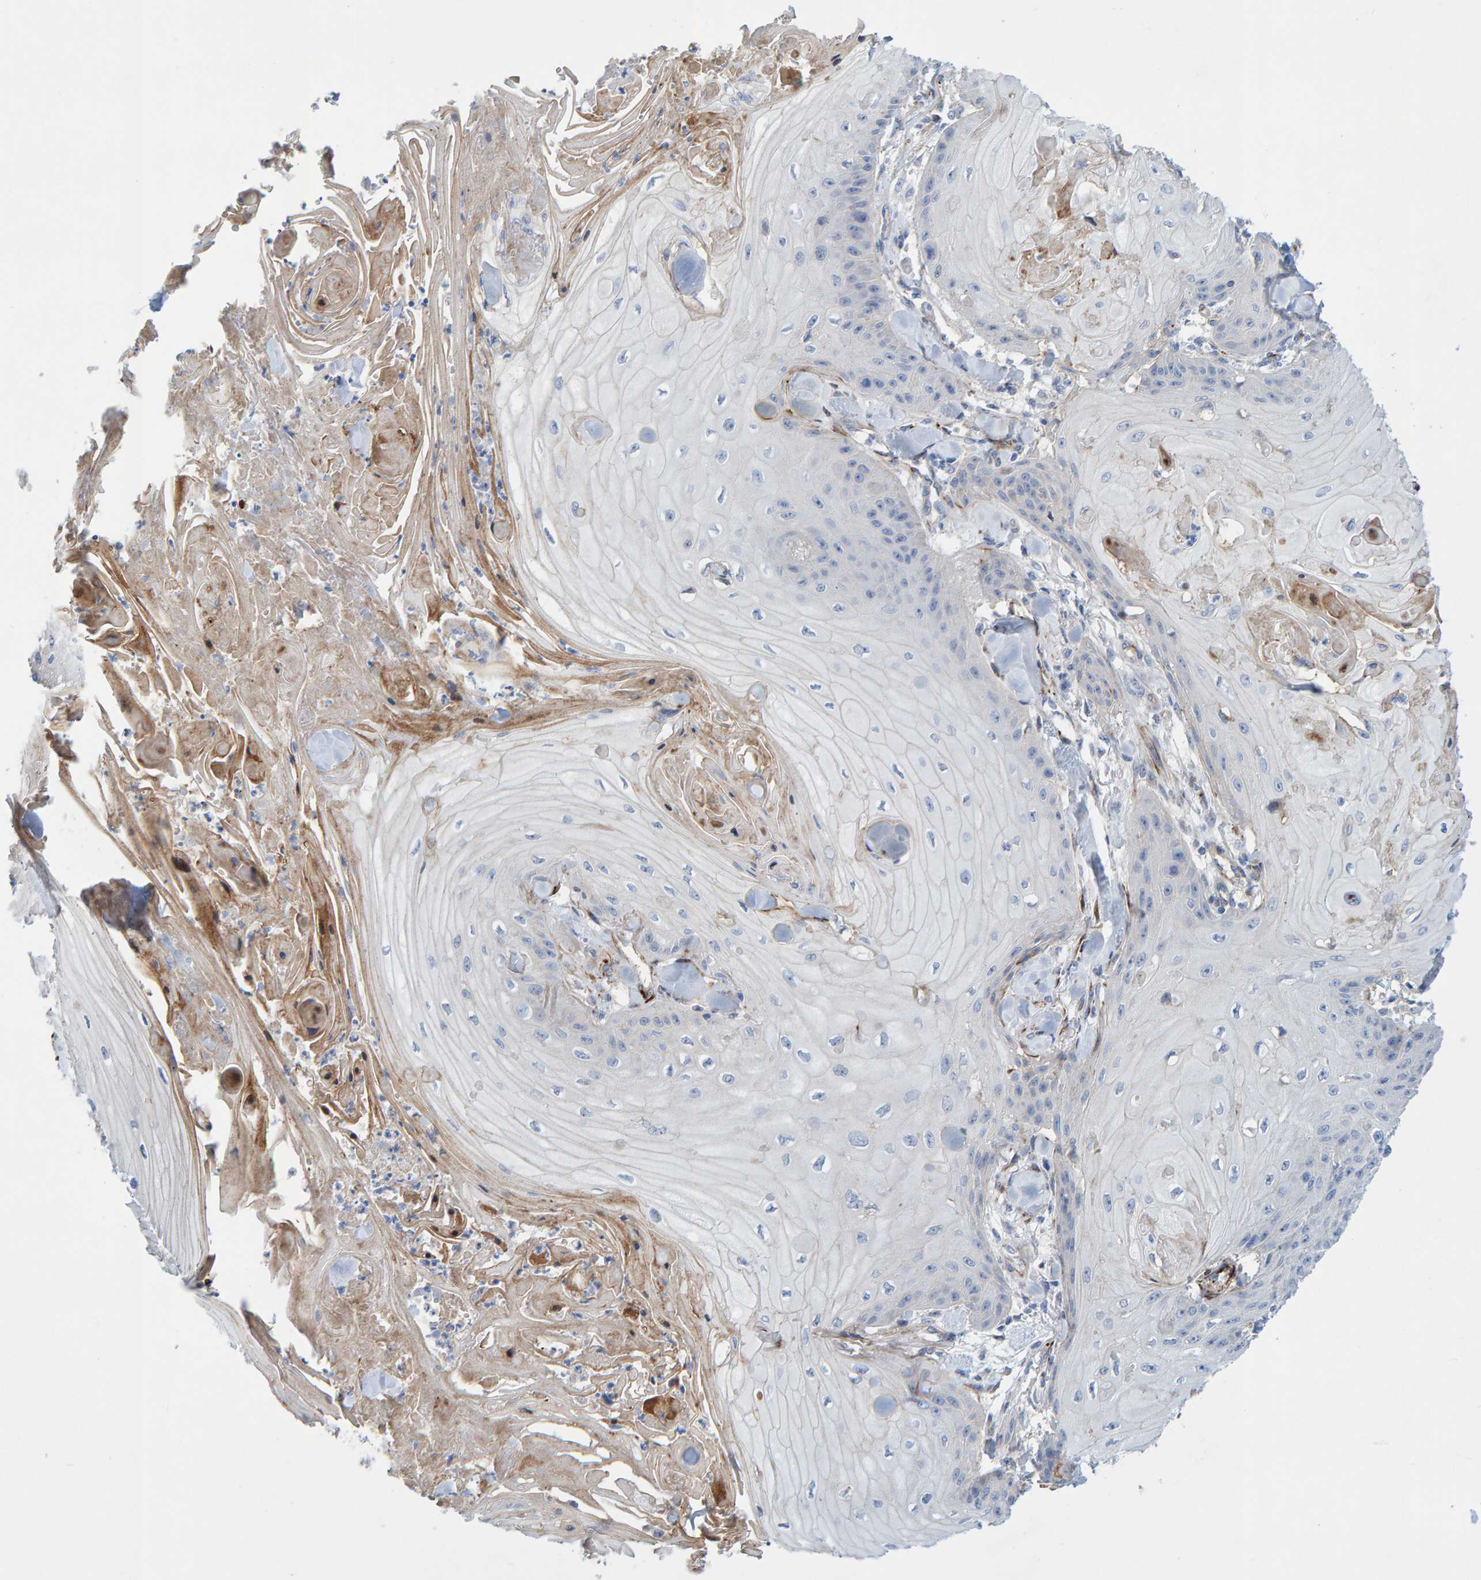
{"staining": {"intensity": "negative", "quantity": "none", "location": "none"}, "tissue": "skin cancer", "cell_type": "Tumor cells", "image_type": "cancer", "snomed": [{"axis": "morphology", "description": "Squamous cell carcinoma, NOS"}, {"axis": "topography", "description": "Skin"}], "caption": "The photomicrograph exhibits no staining of tumor cells in squamous cell carcinoma (skin).", "gene": "POLG2", "patient": {"sex": "male", "age": 74}}